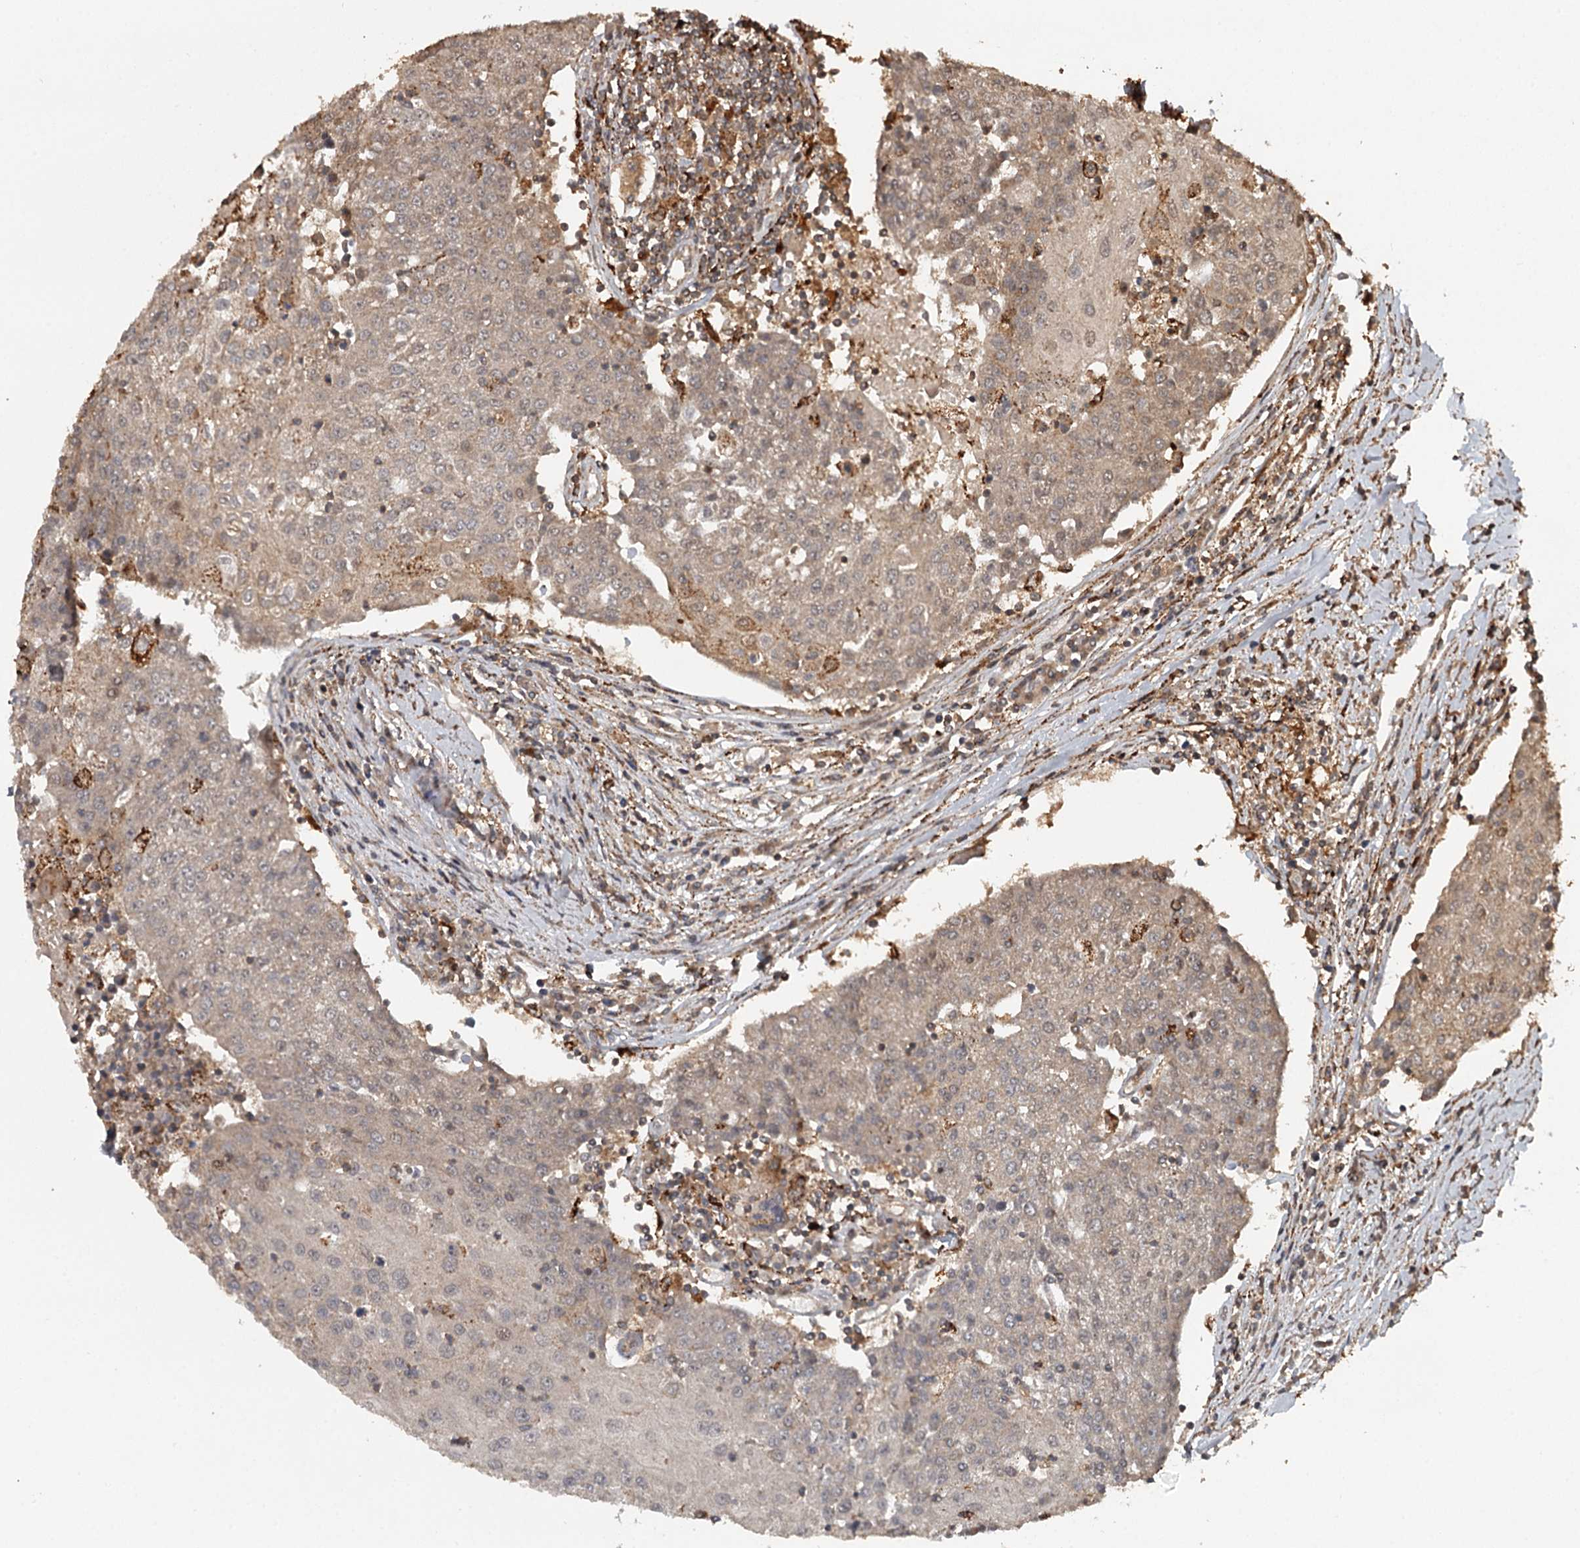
{"staining": {"intensity": "moderate", "quantity": "<25%", "location": "cytoplasmic/membranous"}, "tissue": "urothelial cancer", "cell_type": "Tumor cells", "image_type": "cancer", "snomed": [{"axis": "morphology", "description": "Urothelial carcinoma, High grade"}, {"axis": "topography", "description": "Urinary bladder"}], "caption": "IHC staining of urothelial carcinoma (high-grade), which shows low levels of moderate cytoplasmic/membranous expression in approximately <25% of tumor cells indicating moderate cytoplasmic/membranous protein expression. The staining was performed using DAB (3,3'-diaminobenzidine) (brown) for protein detection and nuclei were counterstained in hematoxylin (blue).", "gene": "FAXC", "patient": {"sex": "female", "age": 85}}